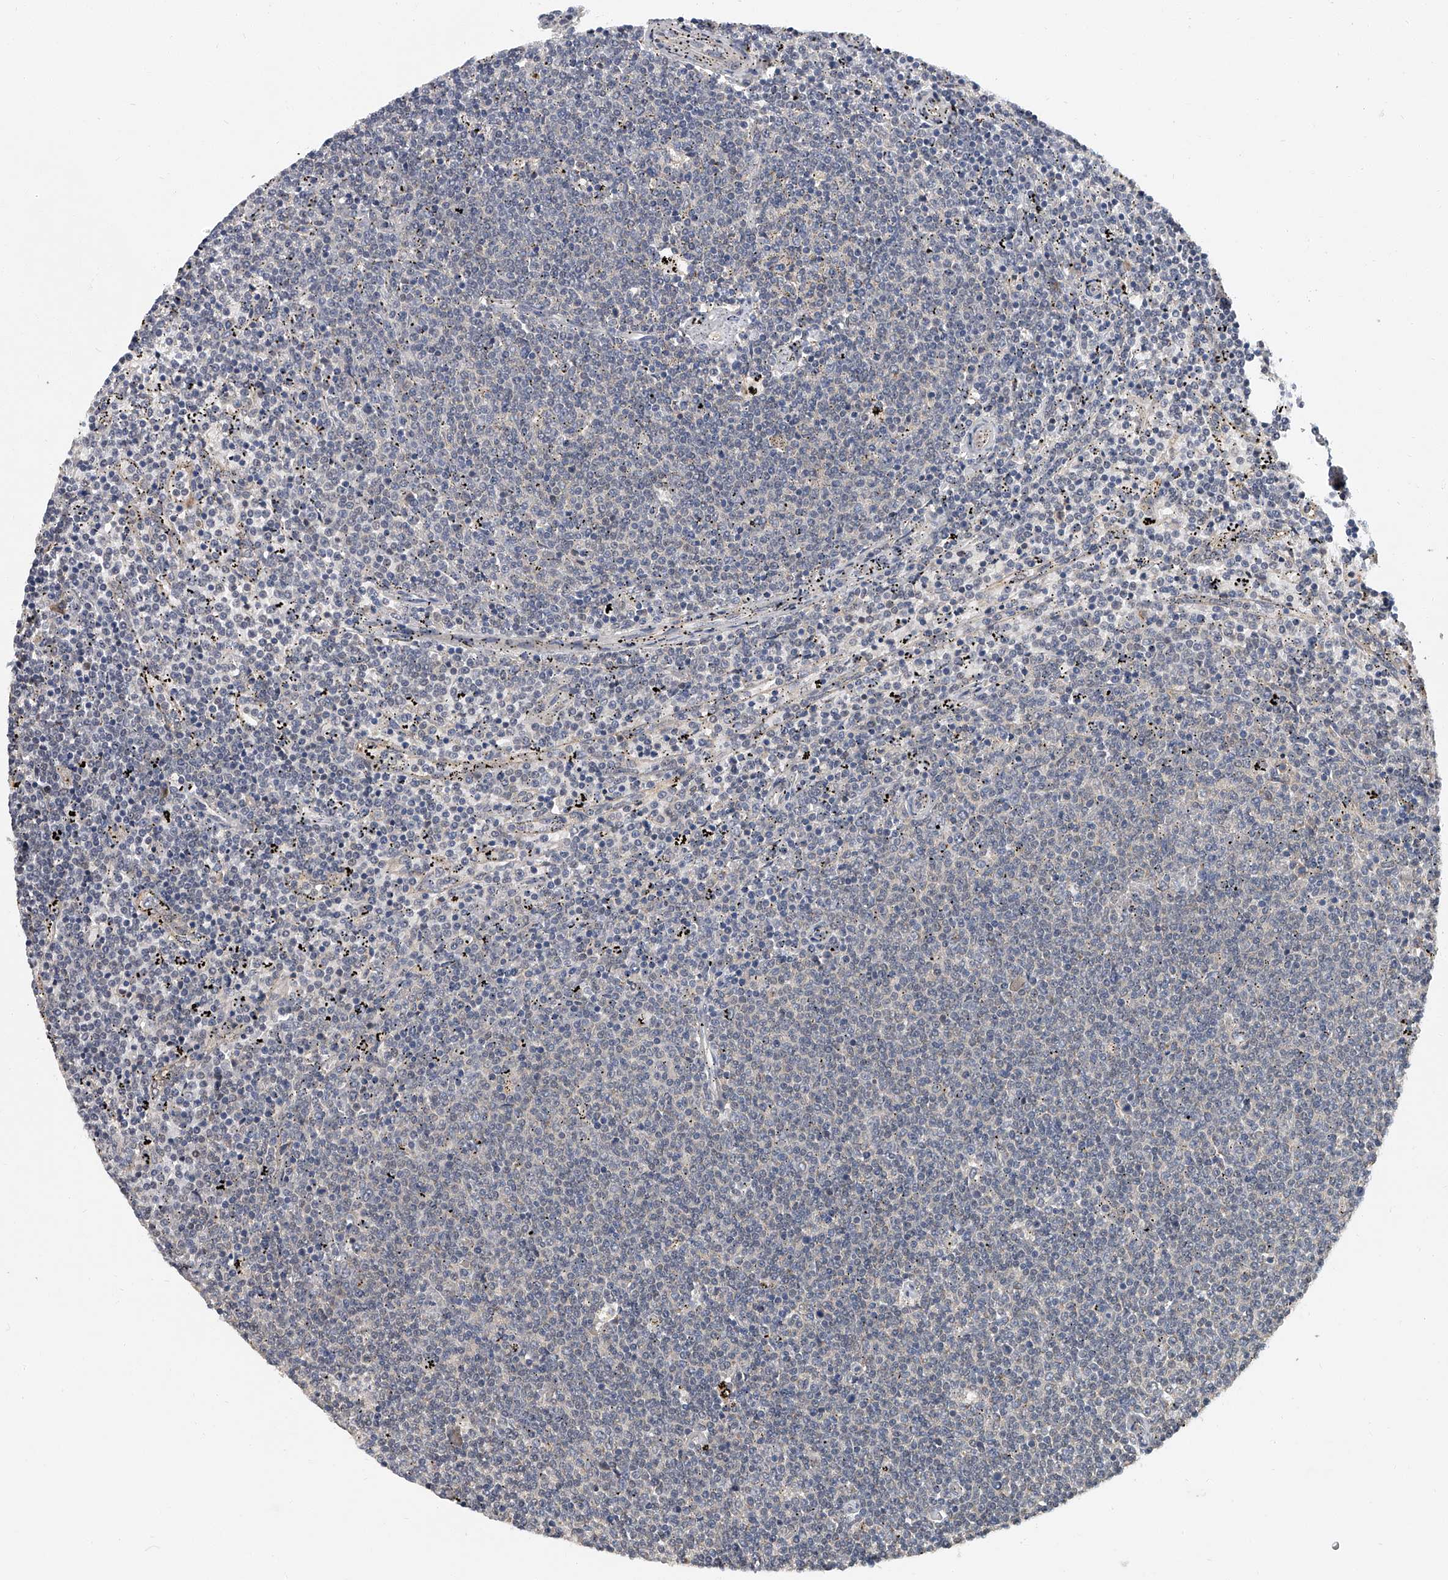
{"staining": {"intensity": "negative", "quantity": "none", "location": "none"}, "tissue": "lymphoma", "cell_type": "Tumor cells", "image_type": "cancer", "snomed": [{"axis": "morphology", "description": "Malignant lymphoma, non-Hodgkin's type, Low grade"}, {"axis": "topography", "description": "Spleen"}], "caption": "Human malignant lymphoma, non-Hodgkin's type (low-grade) stained for a protein using immunohistochemistry (IHC) displays no staining in tumor cells.", "gene": "JAG2", "patient": {"sex": "female", "age": 50}}